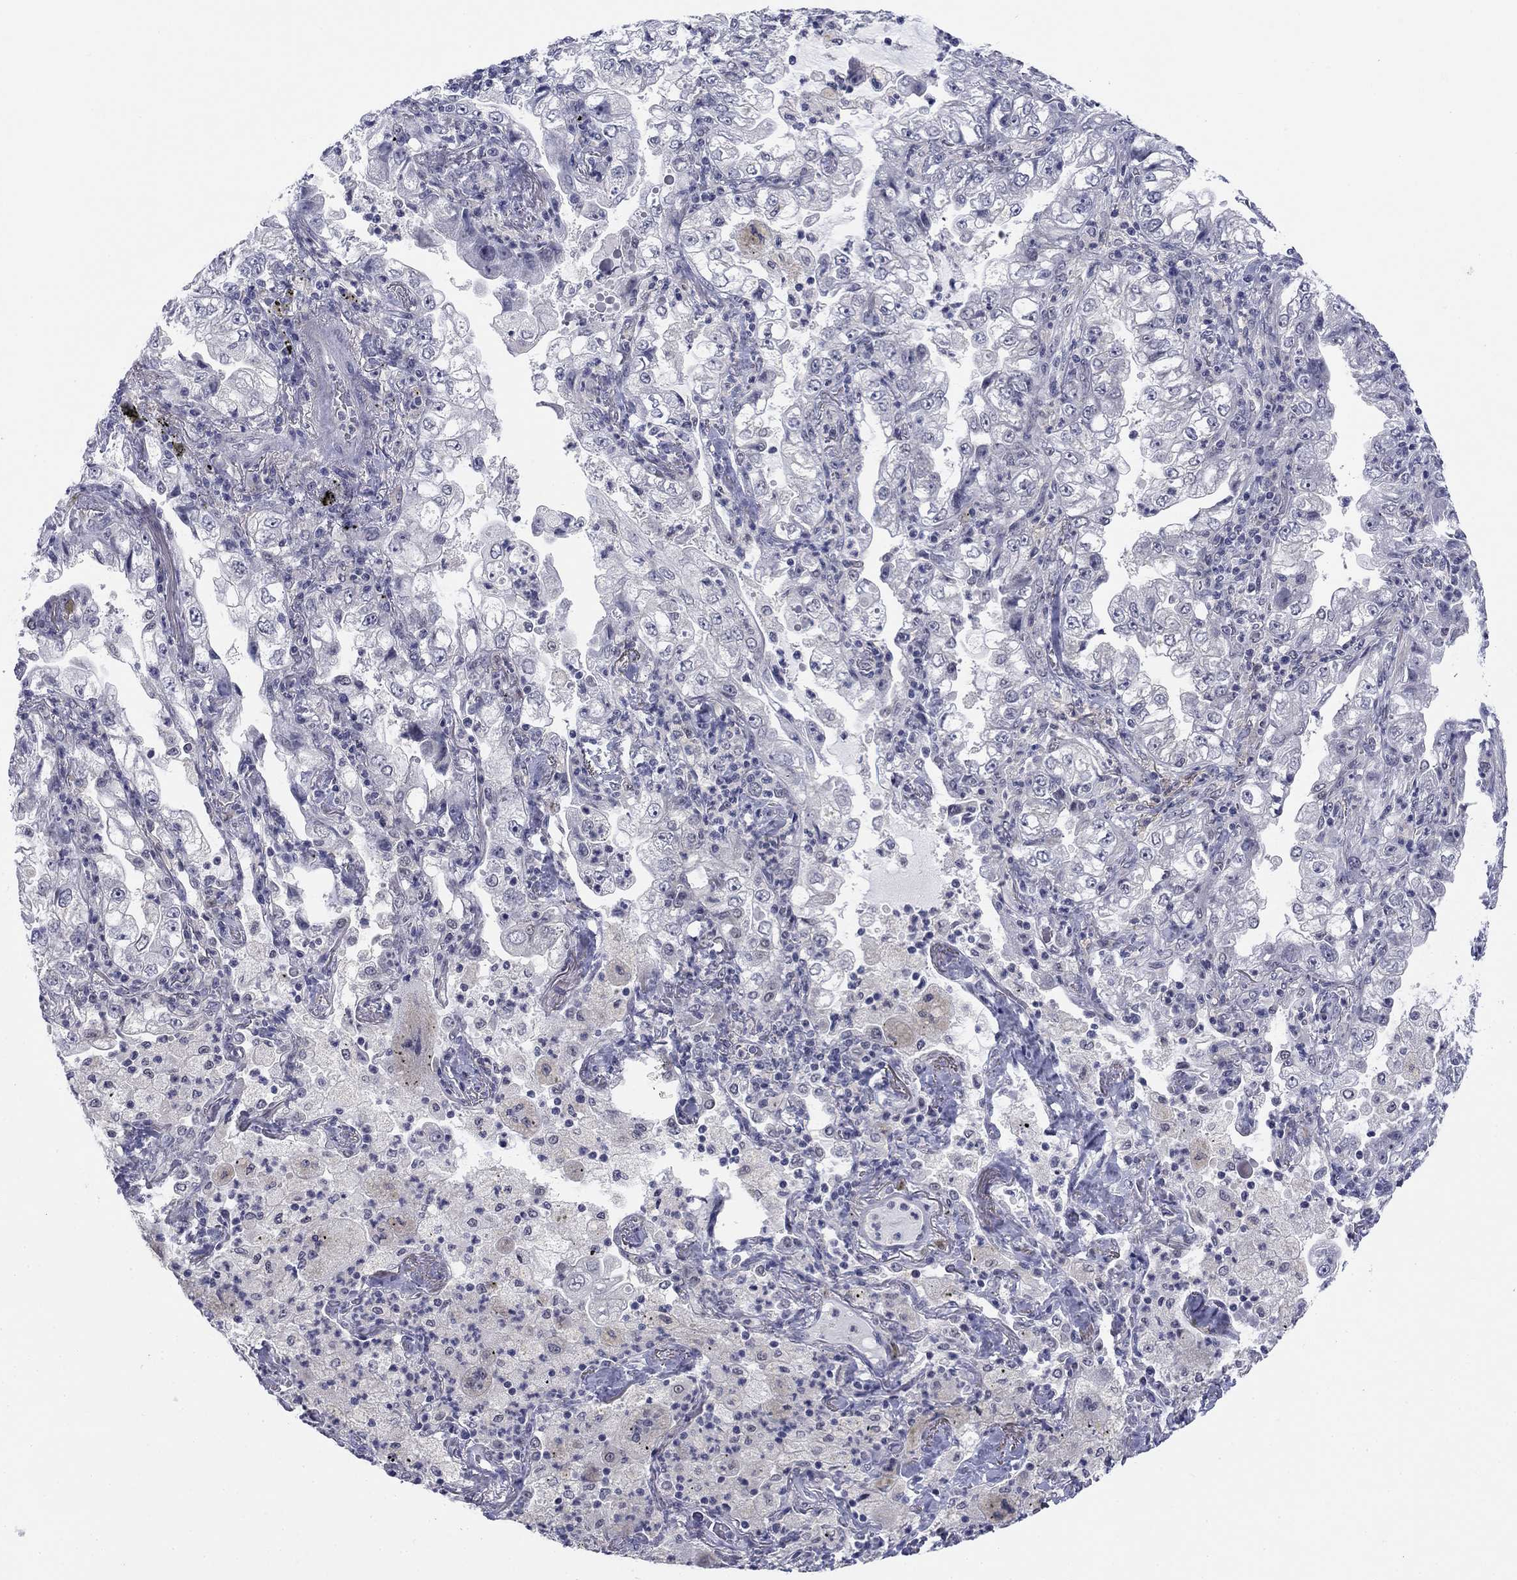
{"staining": {"intensity": "negative", "quantity": "none", "location": "none"}, "tissue": "lung cancer", "cell_type": "Tumor cells", "image_type": "cancer", "snomed": [{"axis": "morphology", "description": "Adenocarcinoma, NOS"}, {"axis": "topography", "description": "Lung"}], "caption": "Immunohistochemistry histopathology image of human lung cancer (adenocarcinoma) stained for a protein (brown), which reveals no positivity in tumor cells.", "gene": "TIGD4", "patient": {"sex": "female", "age": 73}}